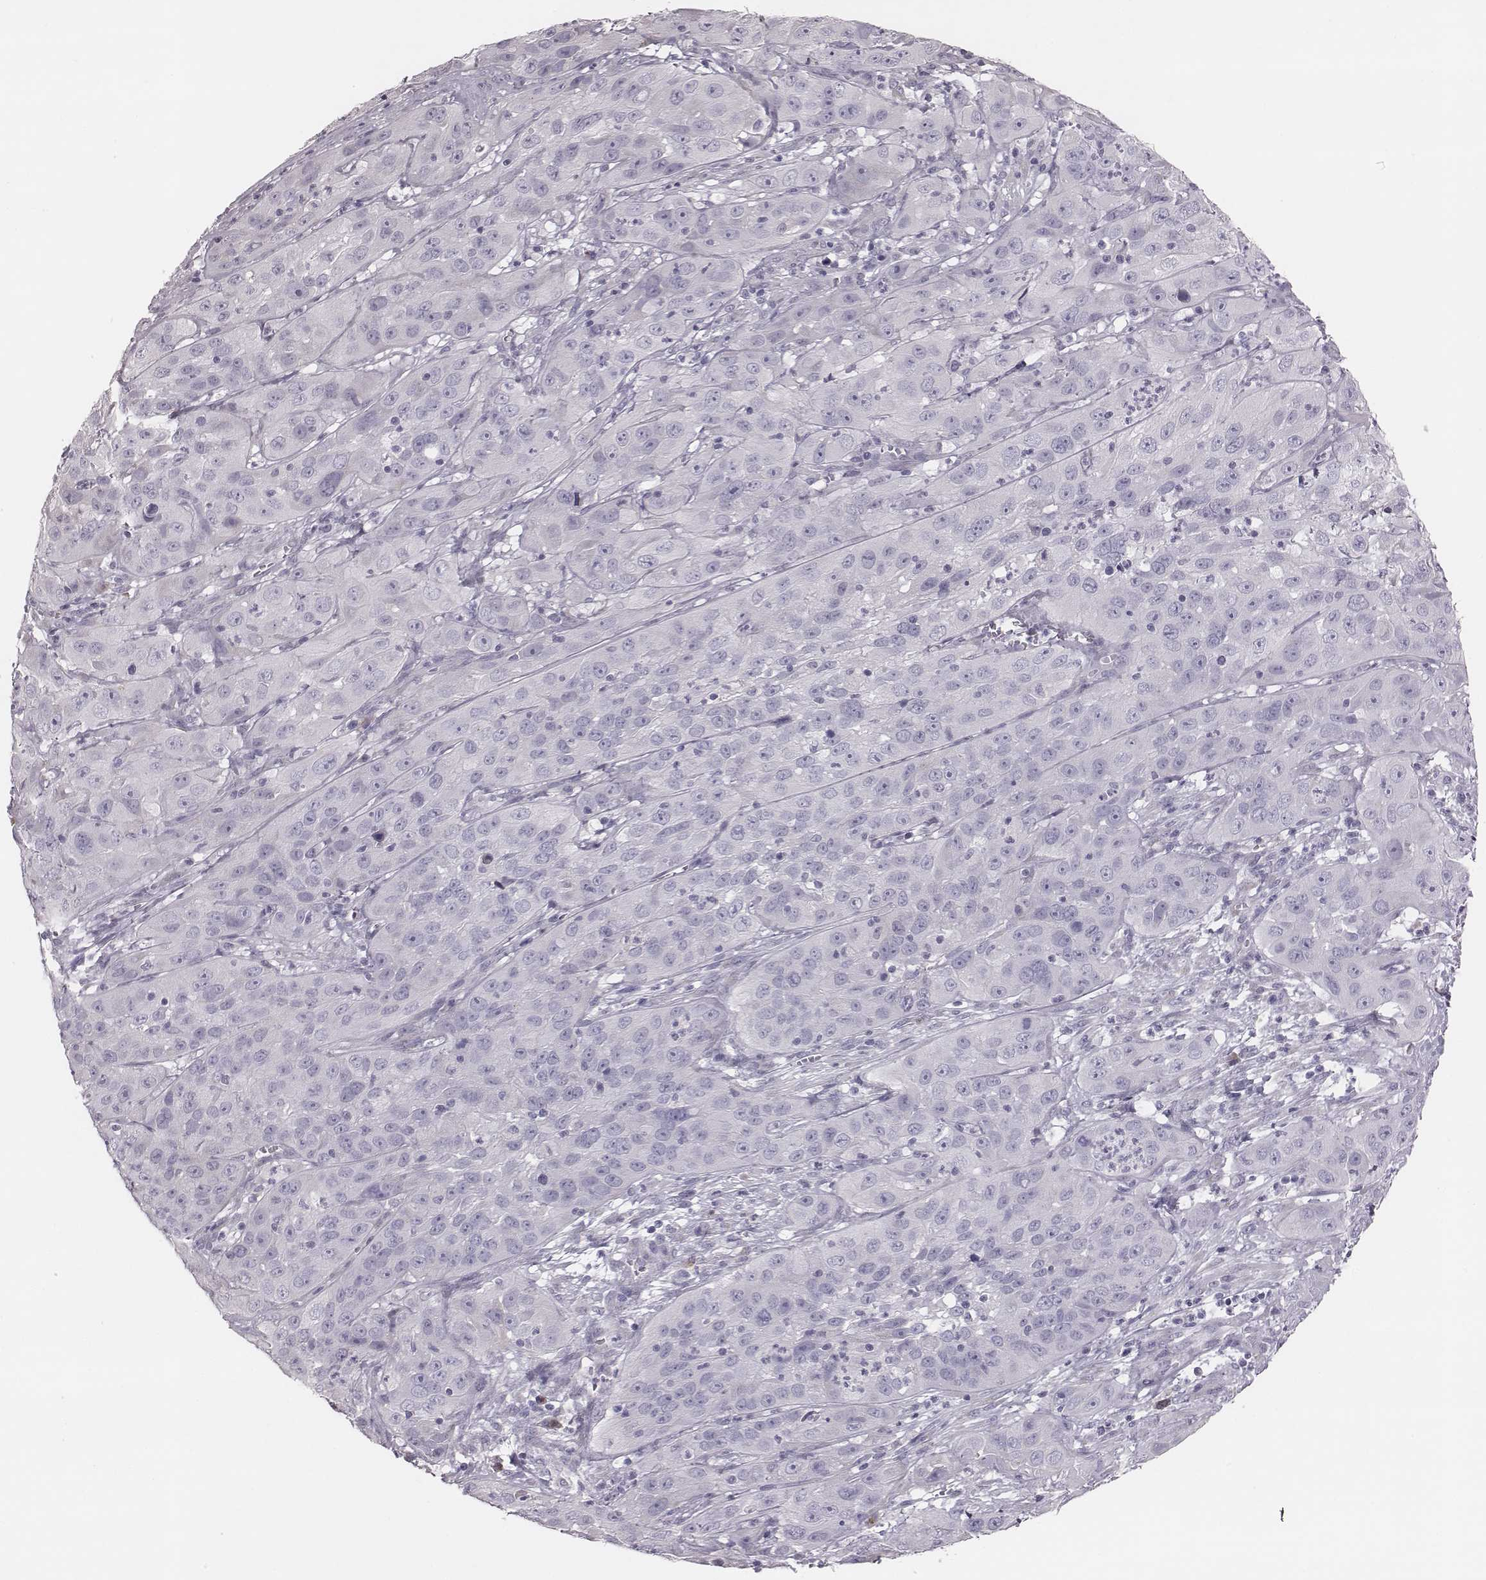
{"staining": {"intensity": "negative", "quantity": "none", "location": "none"}, "tissue": "cervical cancer", "cell_type": "Tumor cells", "image_type": "cancer", "snomed": [{"axis": "morphology", "description": "Squamous cell carcinoma, NOS"}, {"axis": "topography", "description": "Cervix"}], "caption": "Tumor cells show no significant protein positivity in cervical squamous cell carcinoma. (Stains: DAB (3,3'-diaminobenzidine) immunohistochemistry (IHC) with hematoxylin counter stain, Microscopy: brightfield microscopy at high magnification).", "gene": "C6orf58", "patient": {"sex": "female", "age": 32}}